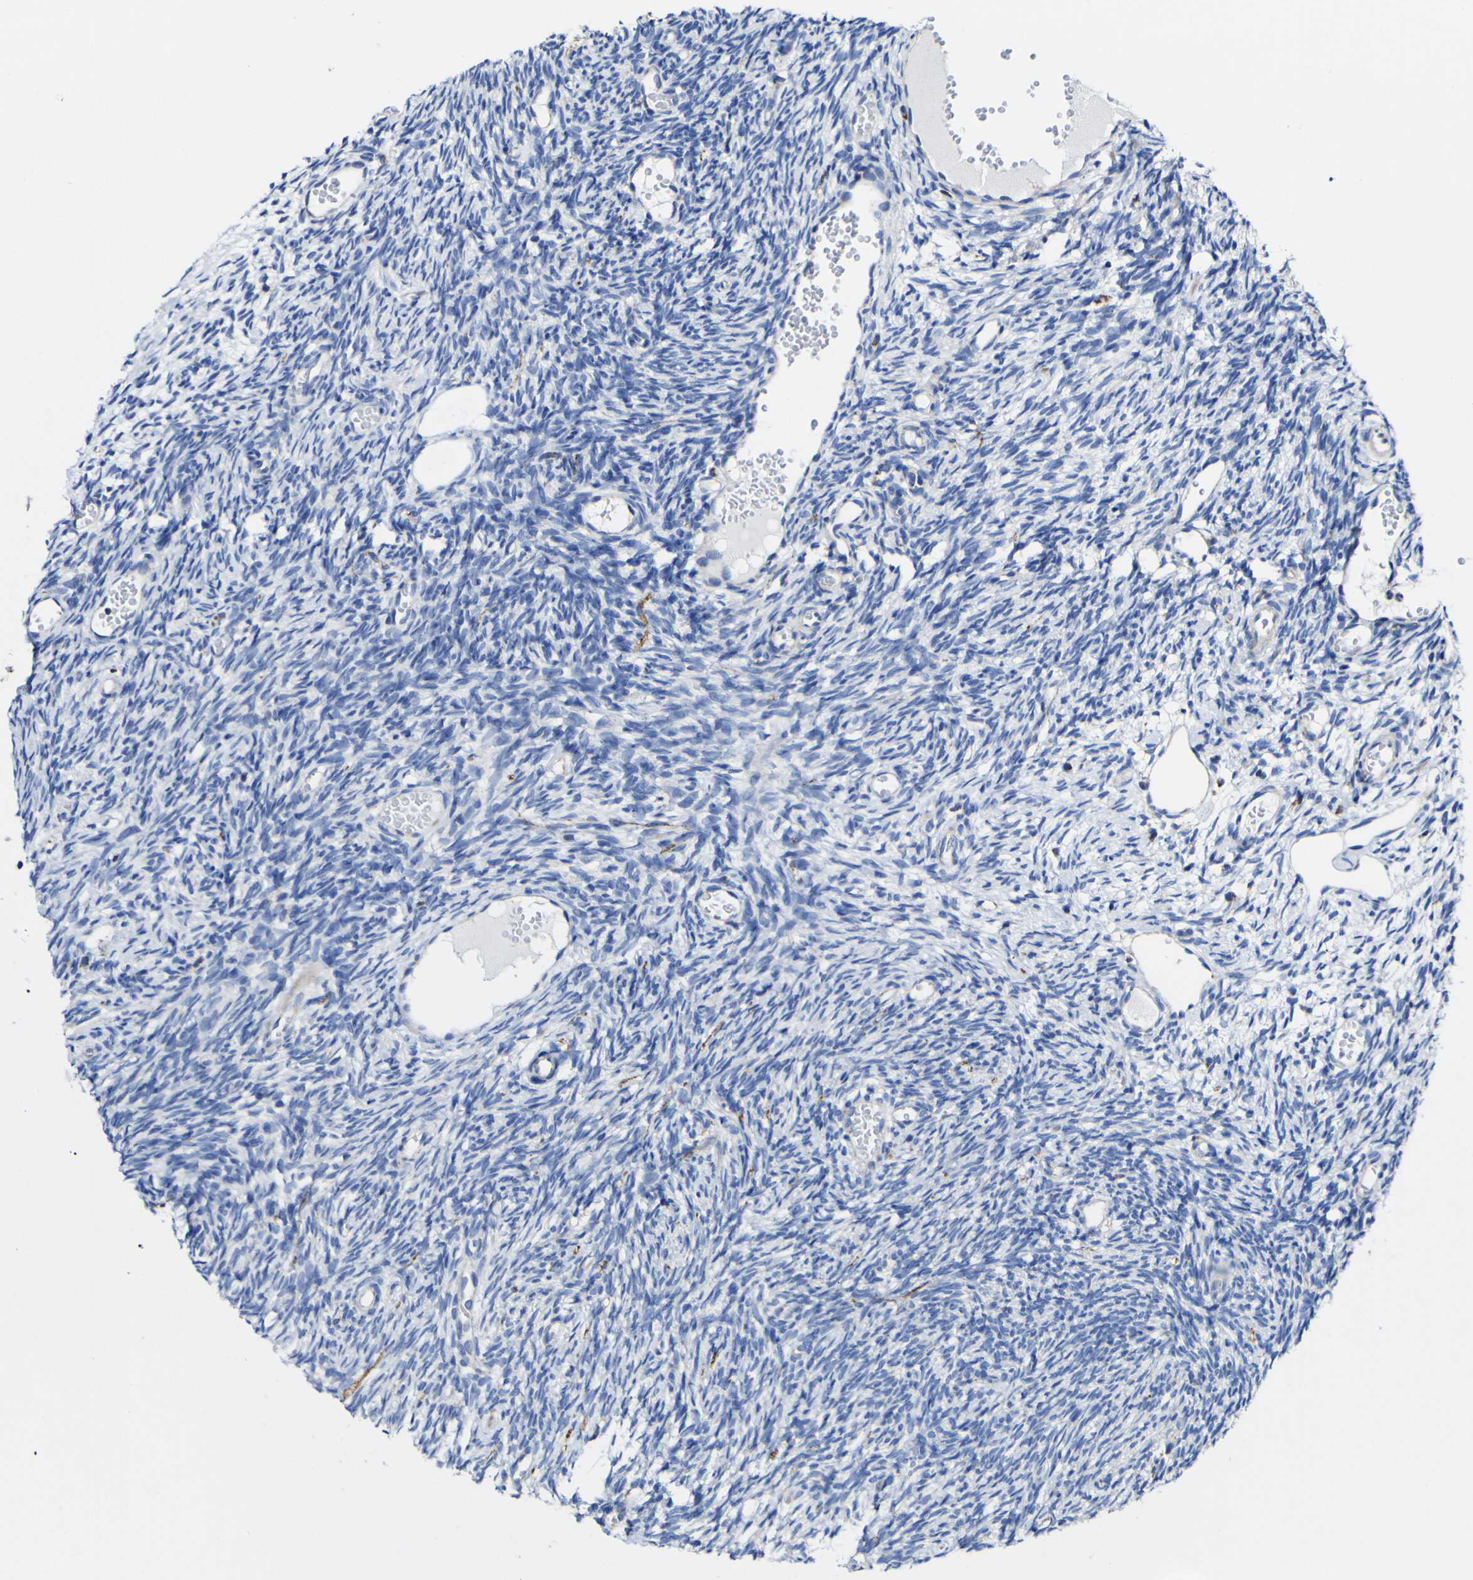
{"staining": {"intensity": "negative", "quantity": "none", "location": "none"}, "tissue": "ovary", "cell_type": "Ovarian stroma cells", "image_type": "normal", "snomed": [{"axis": "morphology", "description": "Normal tissue, NOS"}, {"axis": "topography", "description": "Ovary"}], "caption": "High power microscopy image of an IHC photomicrograph of benign ovary, revealing no significant positivity in ovarian stroma cells.", "gene": "CCDC90B", "patient": {"sex": "female", "age": 35}}